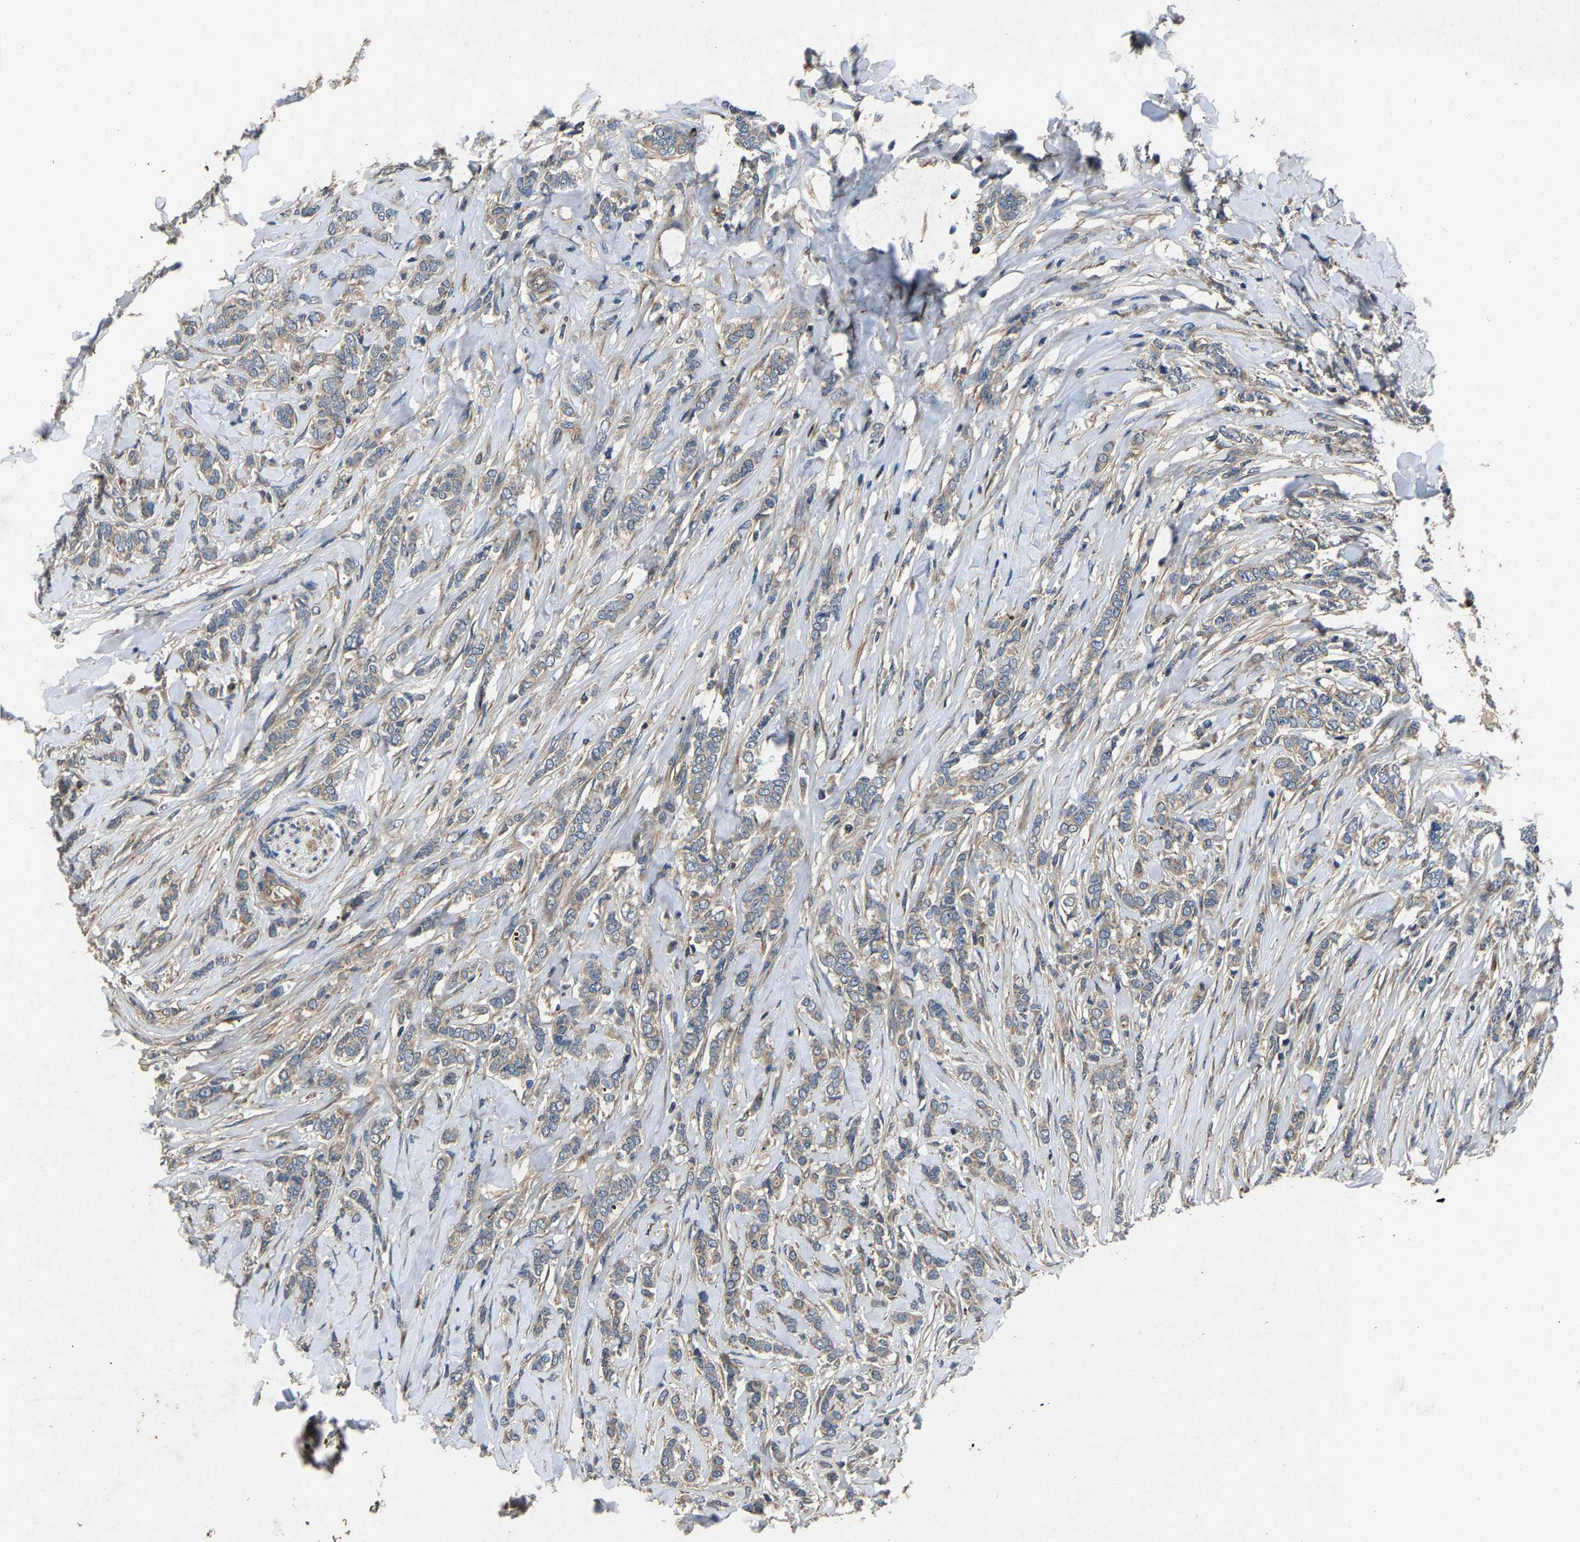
{"staining": {"intensity": "weak", "quantity": ">75%", "location": "cytoplasmic/membranous"}, "tissue": "breast cancer", "cell_type": "Tumor cells", "image_type": "cancer", "snomed": [{"axis": "morphology", "description": "Lobular carcinoma"}, {"axis": "topography", "description": "Skin"}, {"axis": "topography", "description": "Breast"}], "caption": "Protein analysis of breast lobular carcinoma tissue reveals weak cytoplasmic/membranous positivity in about >75% of tumor cells. (DAB (3,3'-diaminobenzidine) IHC with brightfield microscopy, high magnification).", "gene": "PPID", "patient": {"sex": "female", "age": 46}}